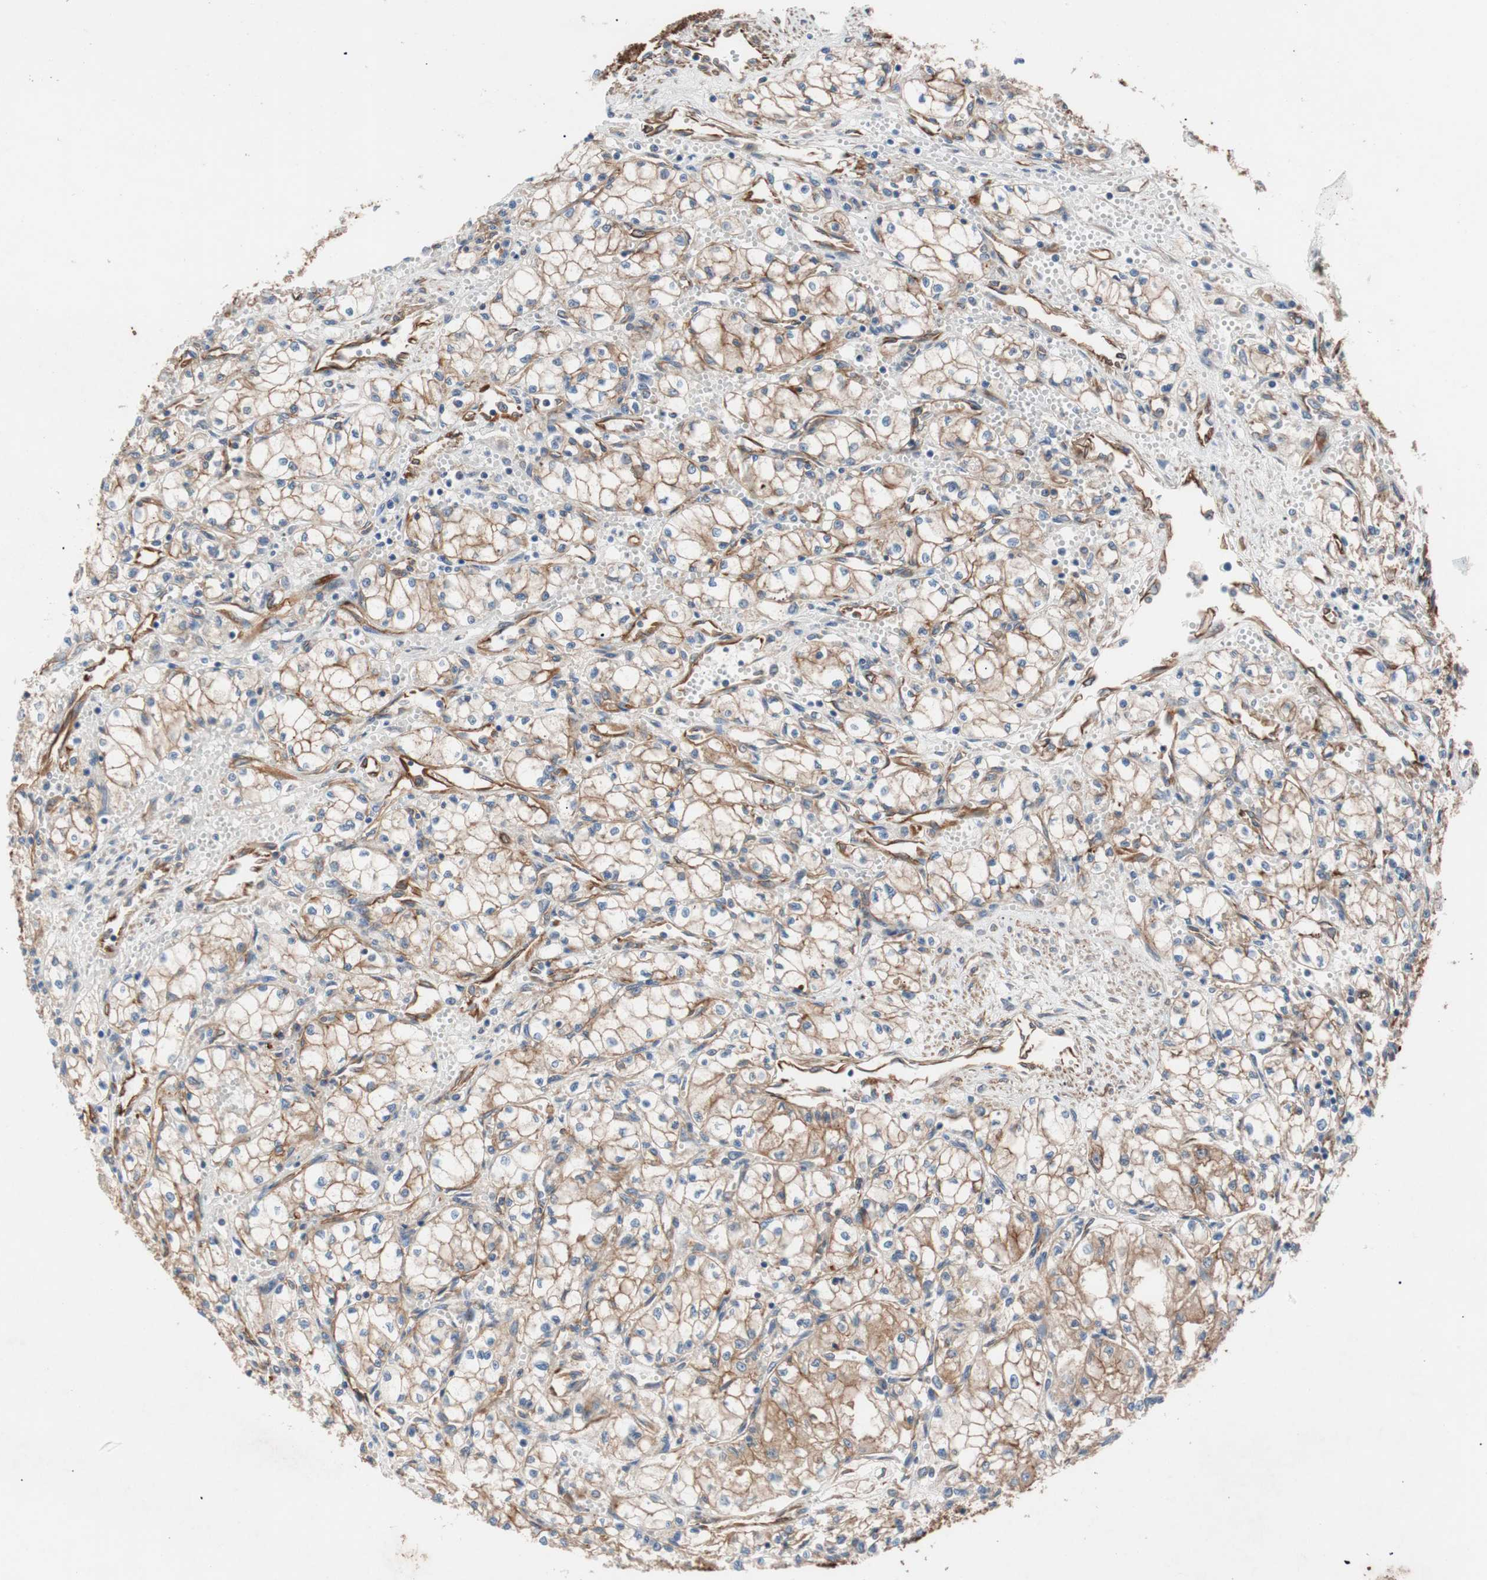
{"staining": {"intensity": "weak", "quantity": "<25%", "location": "cytoplasmic/membranous"}, "tissue": "renal cancer", "cell_type": "Tumor cells", "image_type": "cancer", "snomed": [{"axis": "morphology", "description": "Normal tissue, NOS"}, {"axis": "morphology", "description": "Adenocarcinoma, NOS"}, {"axis": "topography", "description": "Kidney"}], "caption": "IHC of human renal cancer reveals no staining in tumor cells. The staining was performed using DAB to visualize the protein expression in brown, while the nuclei were stained in blue with hematoxylin (Magnification: 20x).", "gene": "SPINT1", "patient": {"sex": "male", "age": 59}}